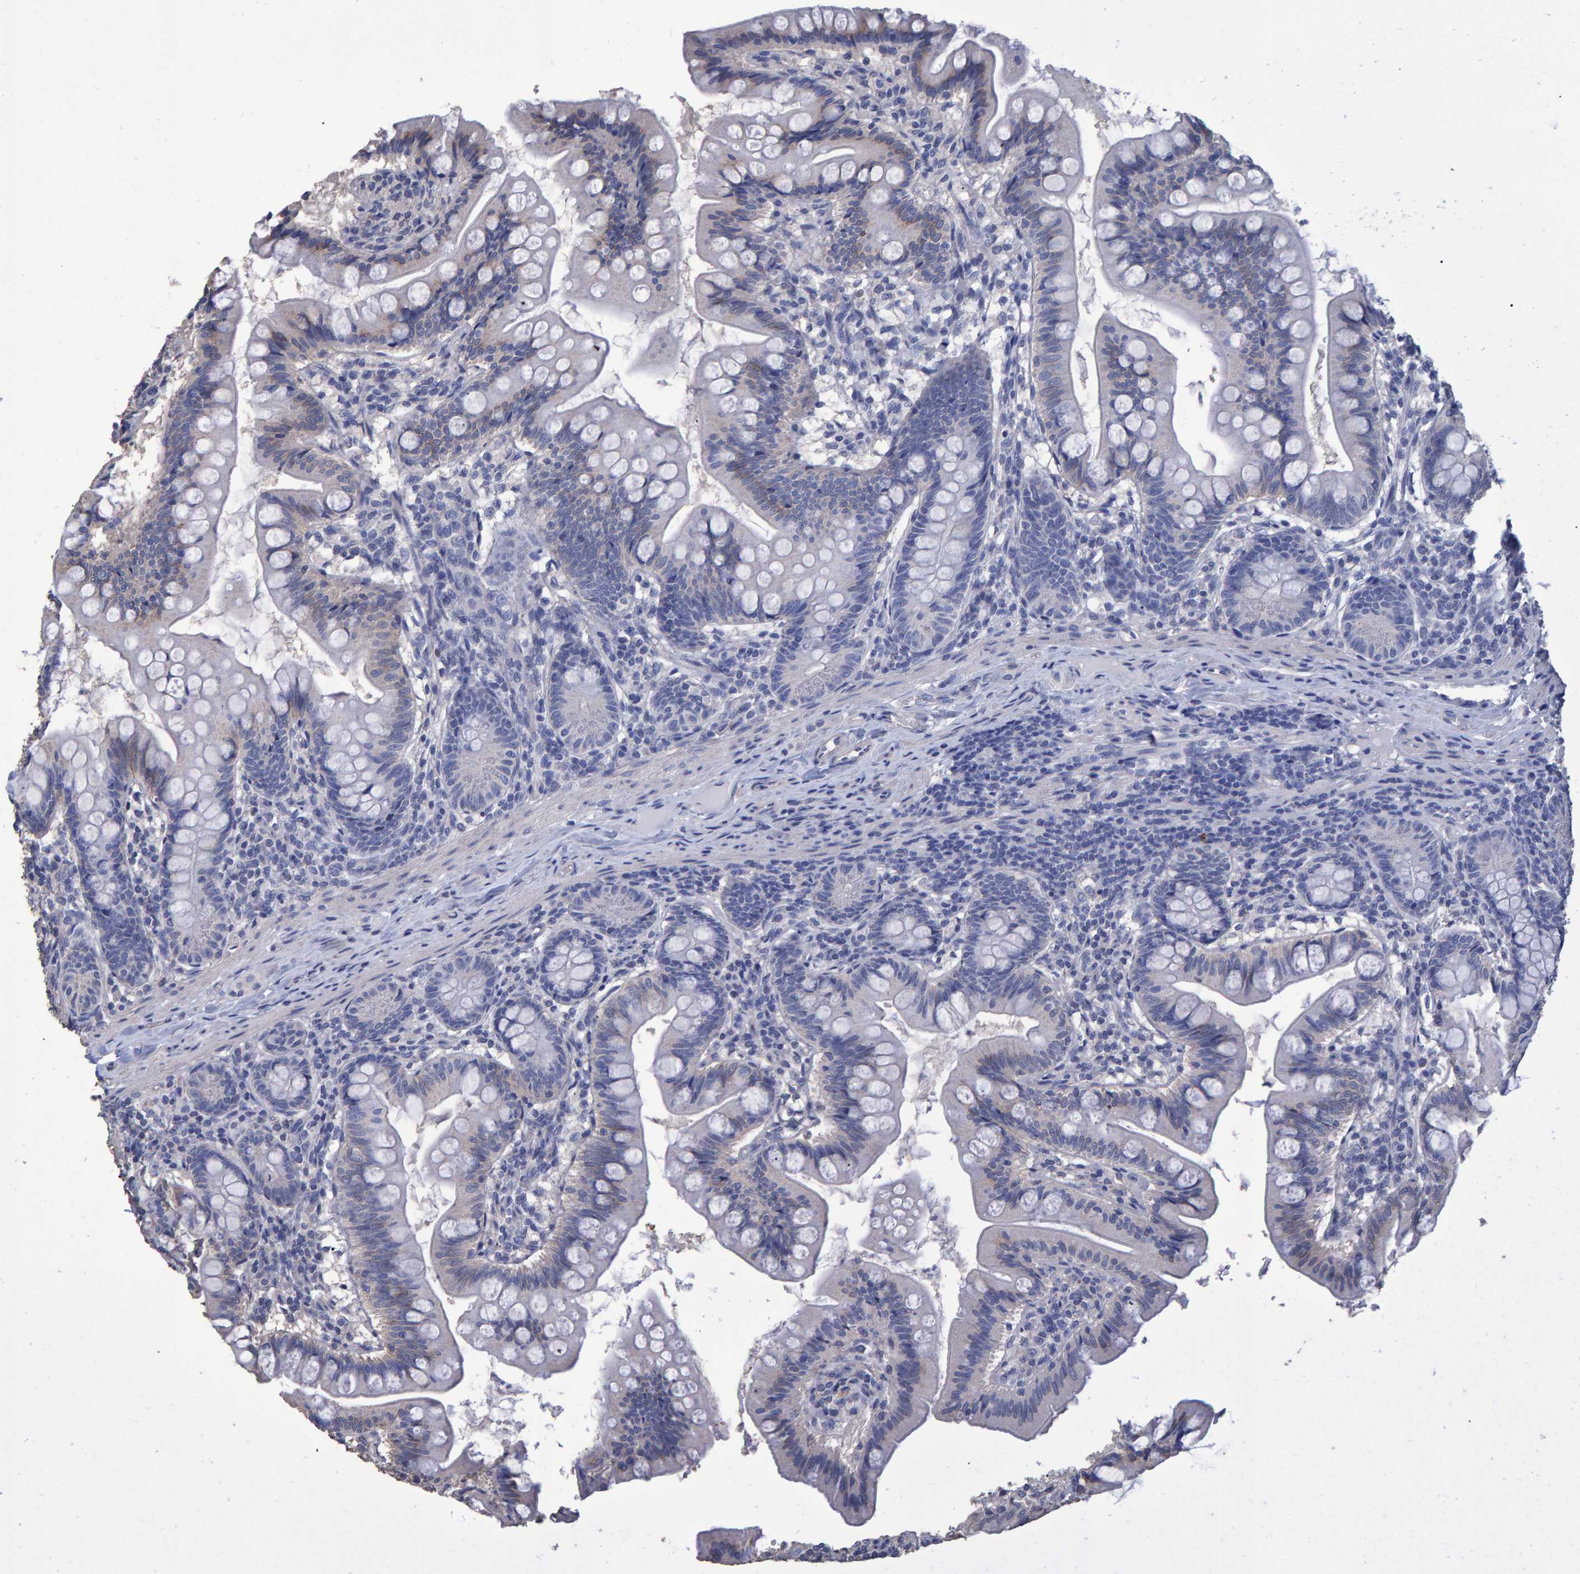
{"staining": {"intensity": "weak", "quantity": "<25%", "location": "cytoplasmic/membranous"}, "tissue": "small intestine", "cell_type": "Glandular cells", "image_type": "normal", "snomed": [{"axis": "morphology", "description": "Normal tissue, NOS"}, {"axis": "topography", "description": "Small intestine"}], "caption": "This is an immunohistochemistry histopathology image of normal small intestine. There is no staining in glandular cells.", "gene": "HEMGN", "patient": {"sex": "male", "age": 7}}